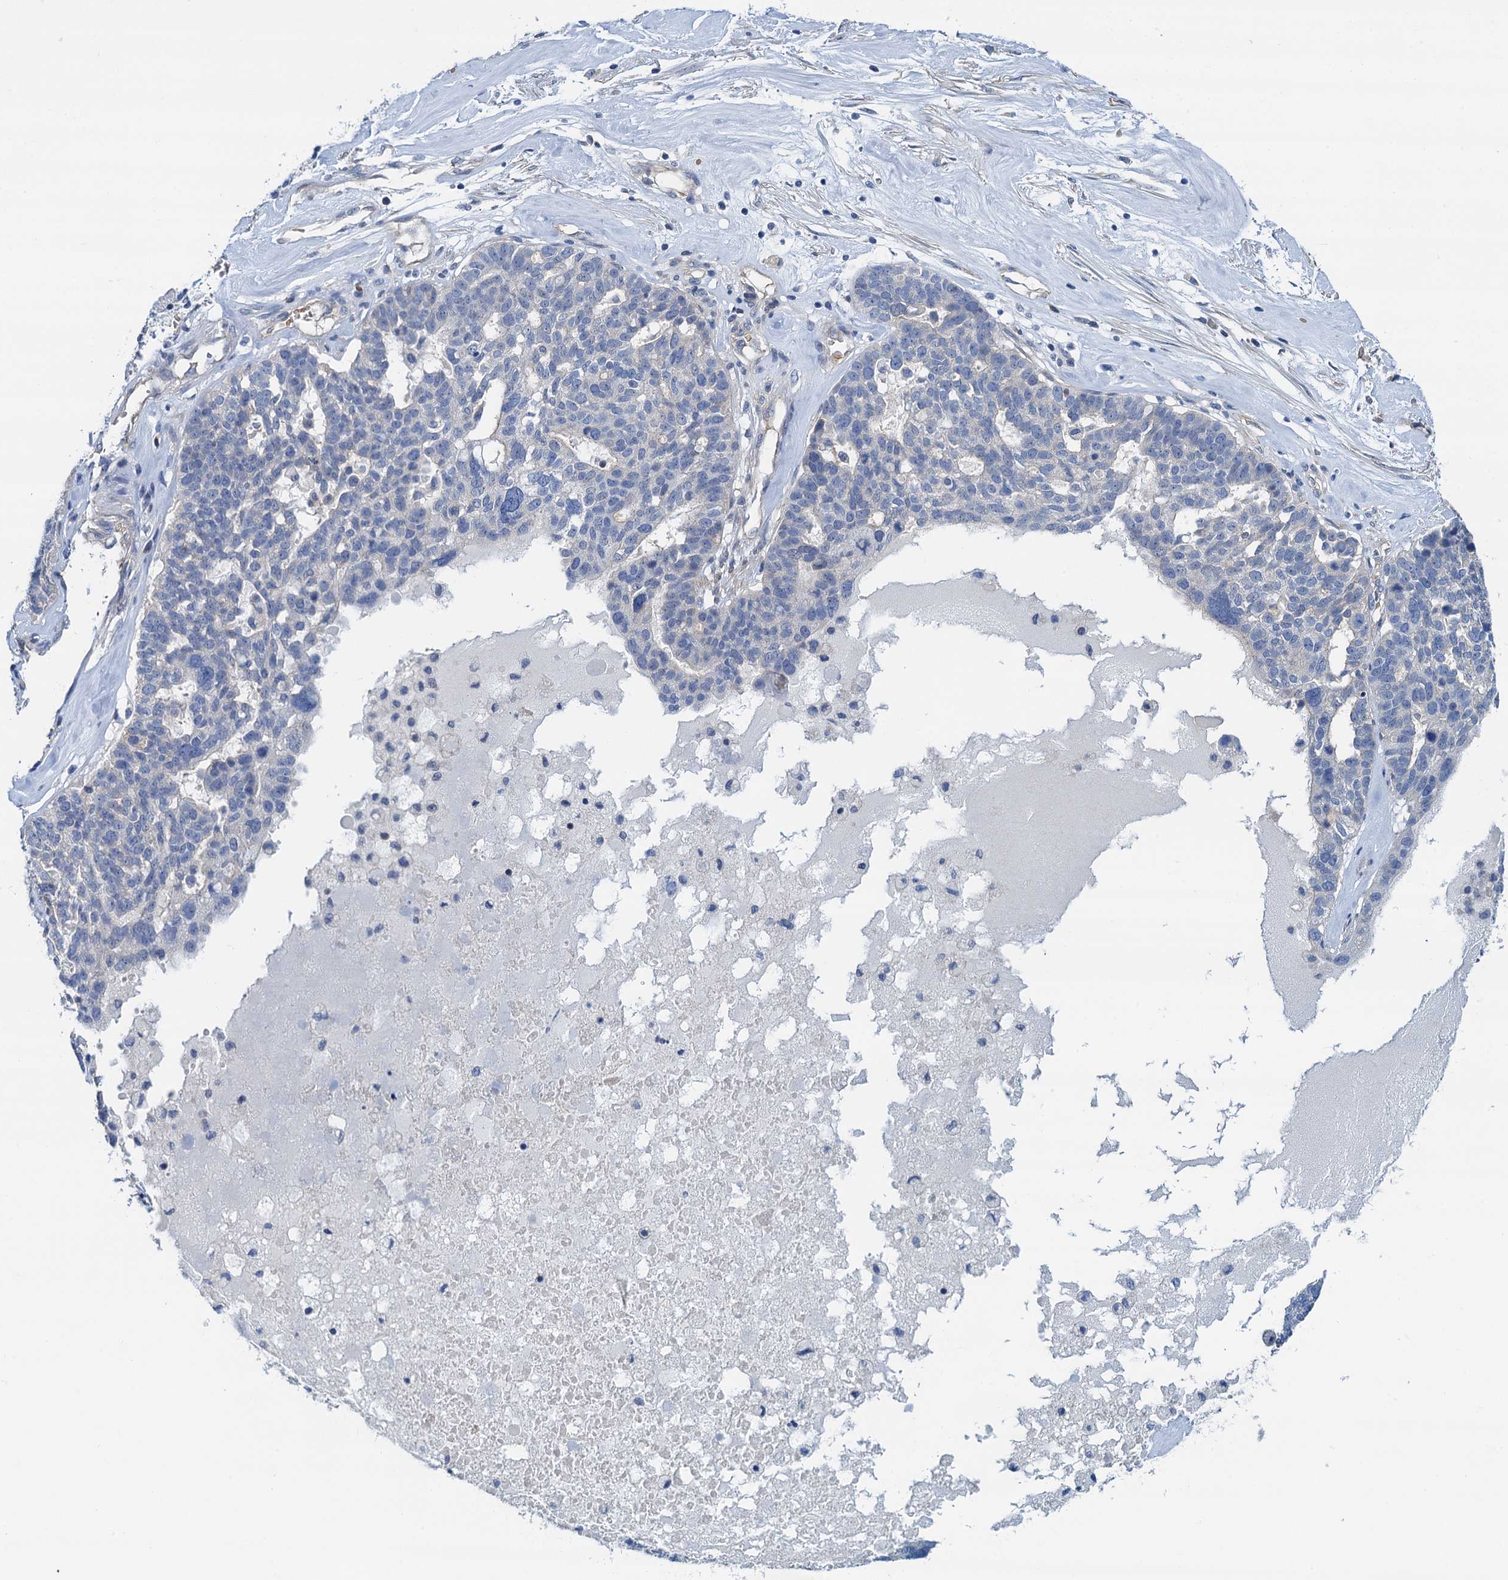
{"staining": {"intensity": "negative", "quantity": "none", "location": "none"}, "tissue": "ovarian cancer", "cell_type": "Tumor cells", "image_type": "cancer", "snomed": [{"axis": "morphology", "description": "Cystadenocarcinoma, serous, NOS"}, {"axis": "topography", "description": "Ovary"}], "caption": "The immunohistochemistry (IHC) histopathology image has no significant expression in tumor cells of ovarian cancer (serous cystadenocarcinoma) tissue.", "gene": "ROGDI", "patient": {"sex": "female", "age": 59}}